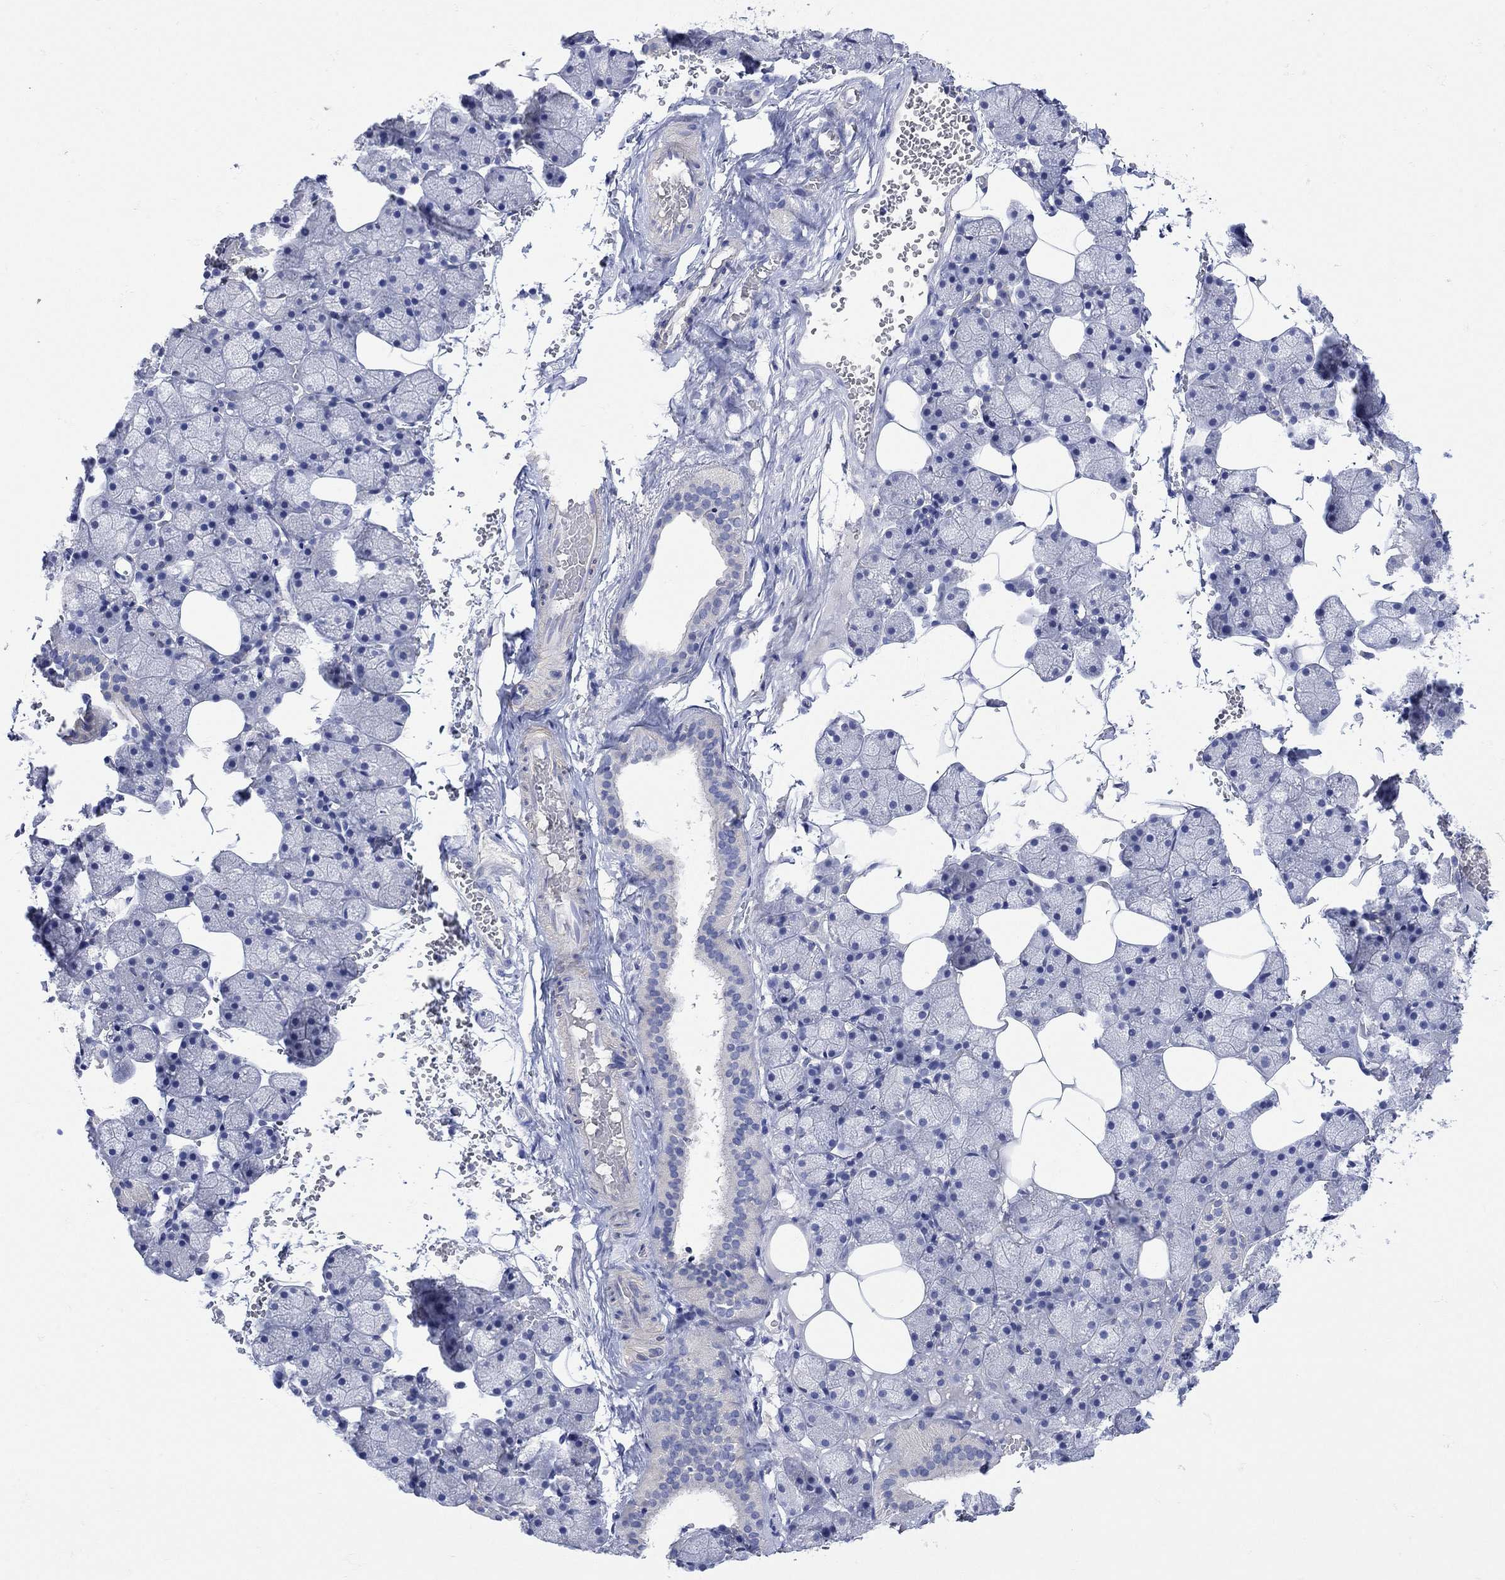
{"staining": {"intensity": "negative", "quantity": "none", "location": "none"}, "tissue": "salivary gland", "cell_type": "Glandular cells", "image_type": "normal", "snomed": [{"axis": "morphology", "description": "Normal tissue, NOS"}, {"axis": "topography", "description": "Salivary gland"}], "caption": "An image of salivary gland stained for a protein demonstrates no brown staining in glandular cells. (DAB IHC, high magnification).", "gene": "MSI1", "patient": {"sex": "male", "age": 38}}